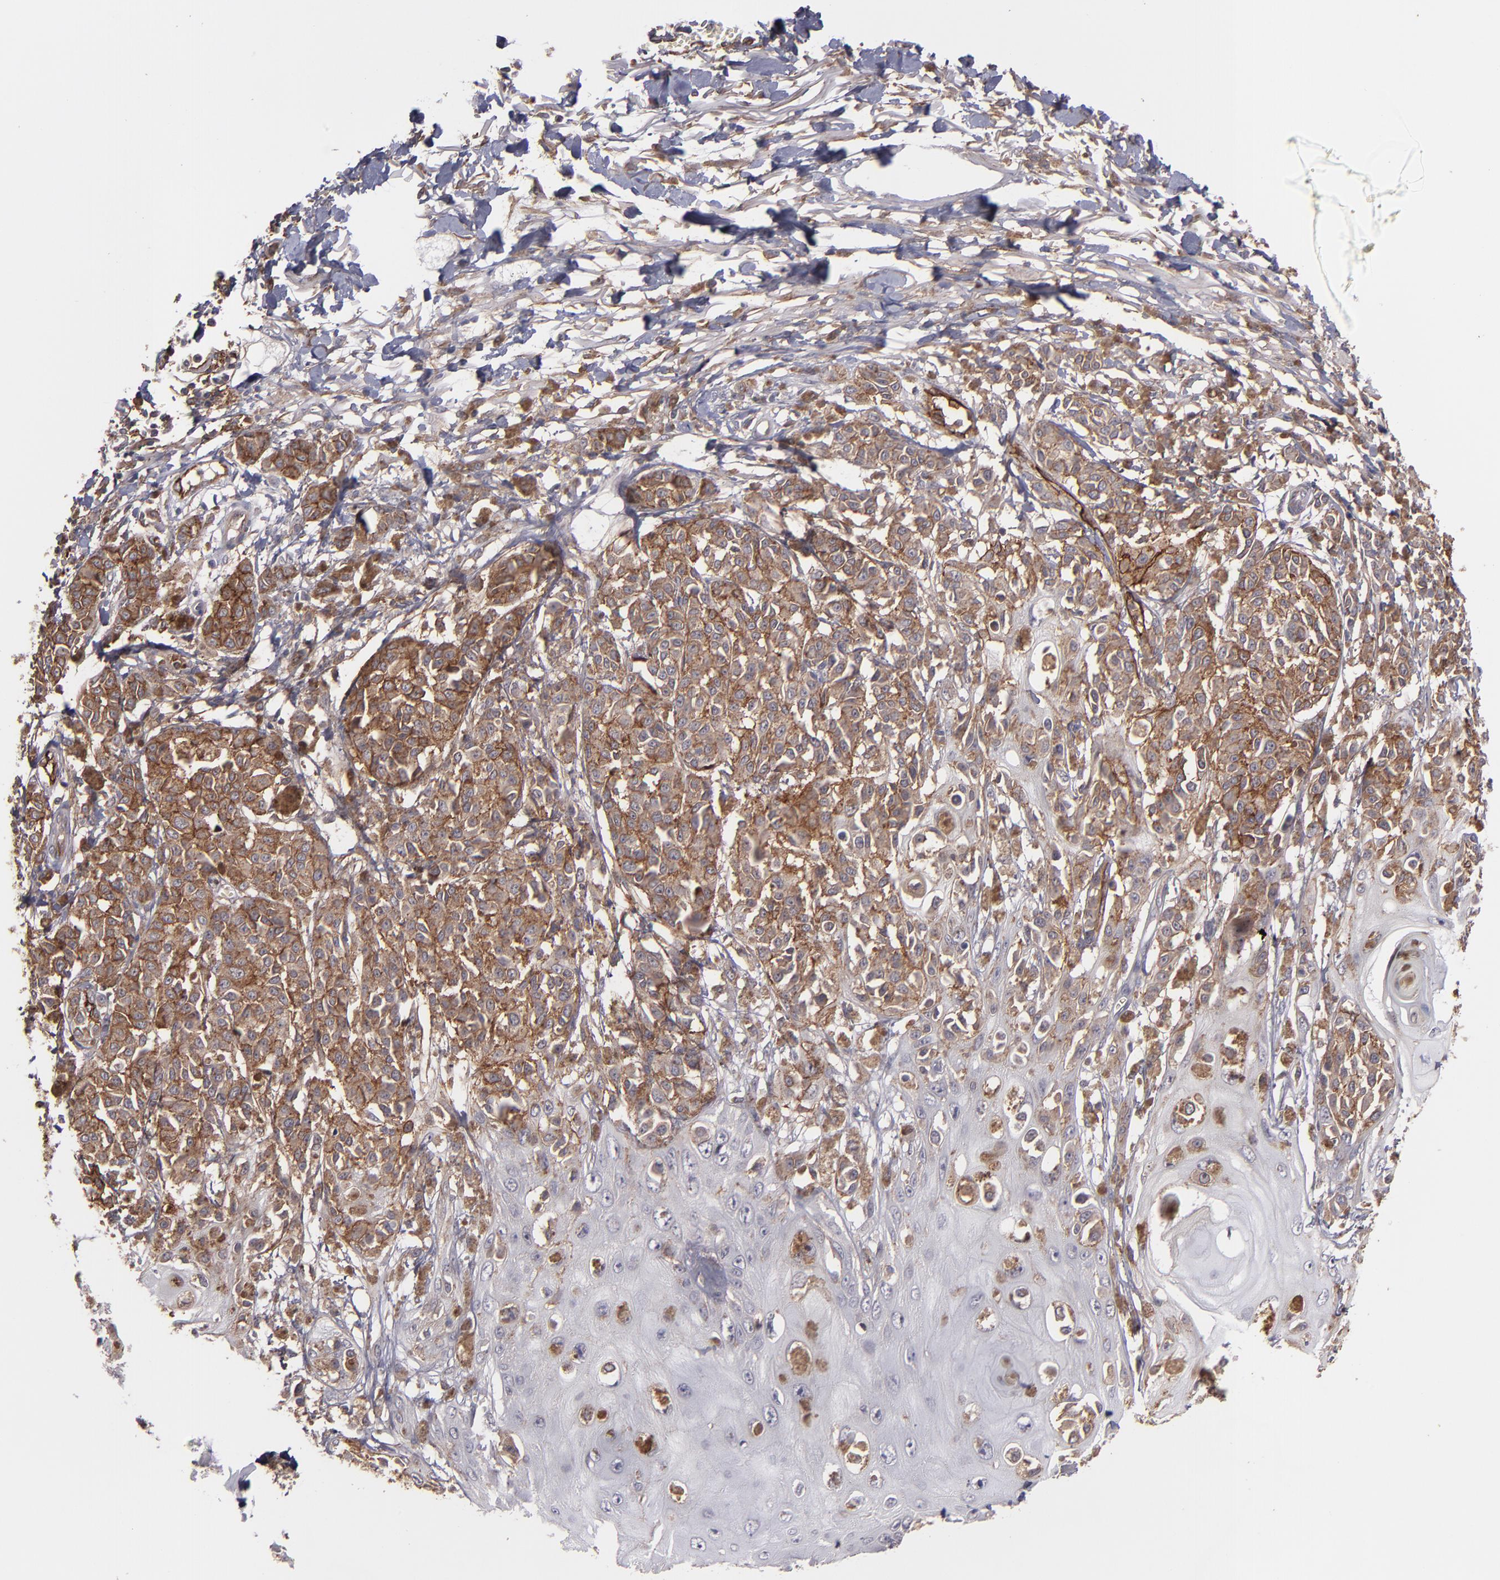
{"staining": {"intensity": "moderate", "quantity": ">75%", "location": "cytoplasmic/membranous"}, "tissue": "melanoma", "cell_type": "Tumor cells", "image_type": "cancer", "snomed": [{"axis": "morphology", "description": "Malignant melanoma, NOS"}, {"axis": "topography", "description": "Skin"}], "caption": "High-magnification brightfield microscopy of melanoma stained with DAB (brown) and counterstained with hematoxylin (blue). tumor cells exhibit moderate cytoplasmic/membranous positivity is present in approximately>75% of cells.", "gene": "ICAM1", "patient": {"sex": "male", "age": 76}}